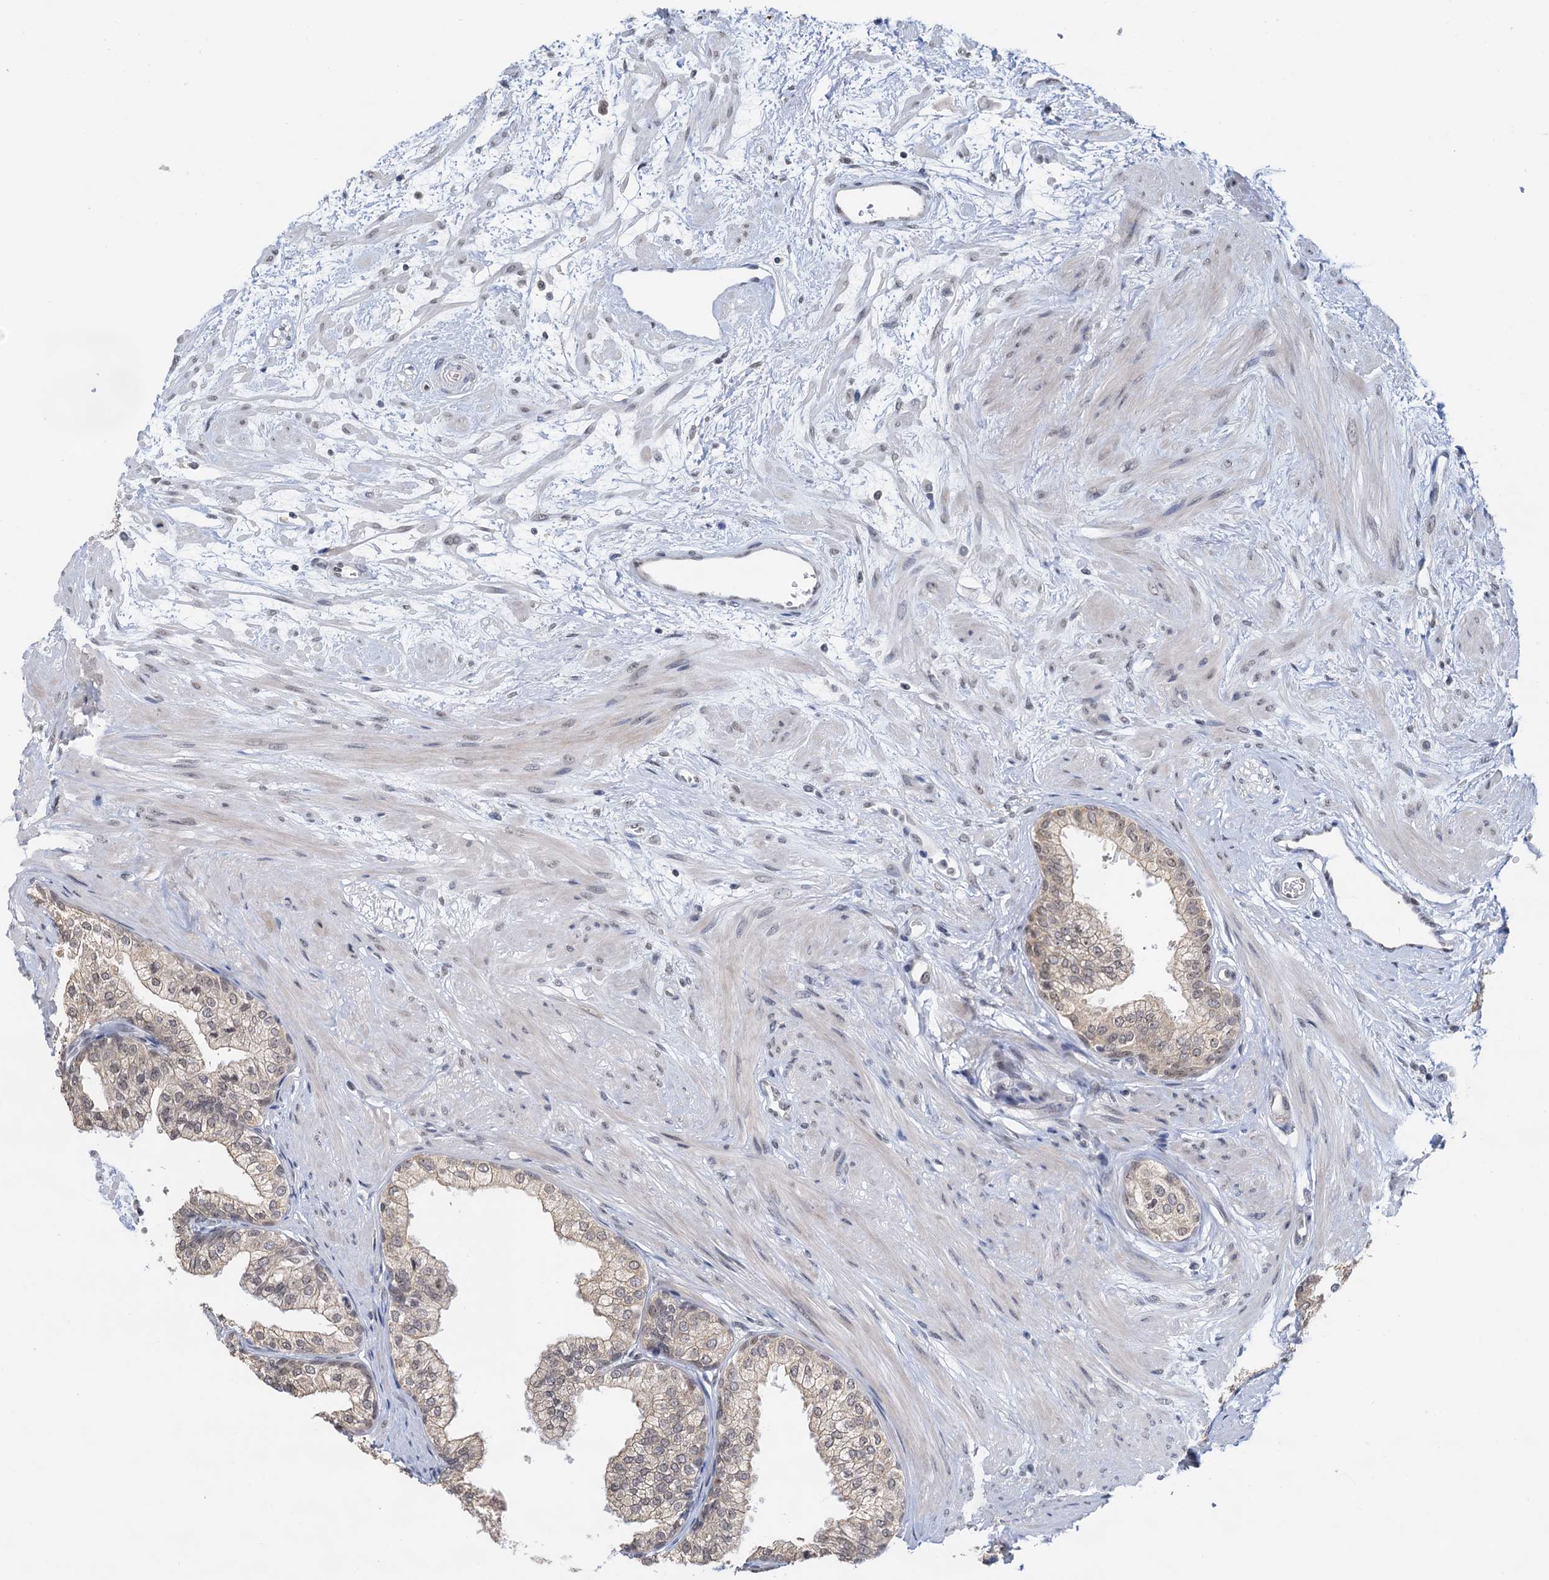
{"staining": {"intensity": "moderate", "quantity": ">75%", "location": "cytoplasmic/membranous,nuclear"}, "tissue": "prostate", "cell_type": "Glandular cells", "image_type": "normal", "snomed": [{"axis": "morphology", "description": "Normal tissue, NOS"}, {"axis": "topography", "description": "Prostate"}], "caption": "Protein expression analysis of unremarkable human prostate reveals moderate cytoplasmic/membranous,nuclear expression in approximately >75% of glandular cells.", "gene": "NAT10", "patient": {"sex": "male", "age": 60}}